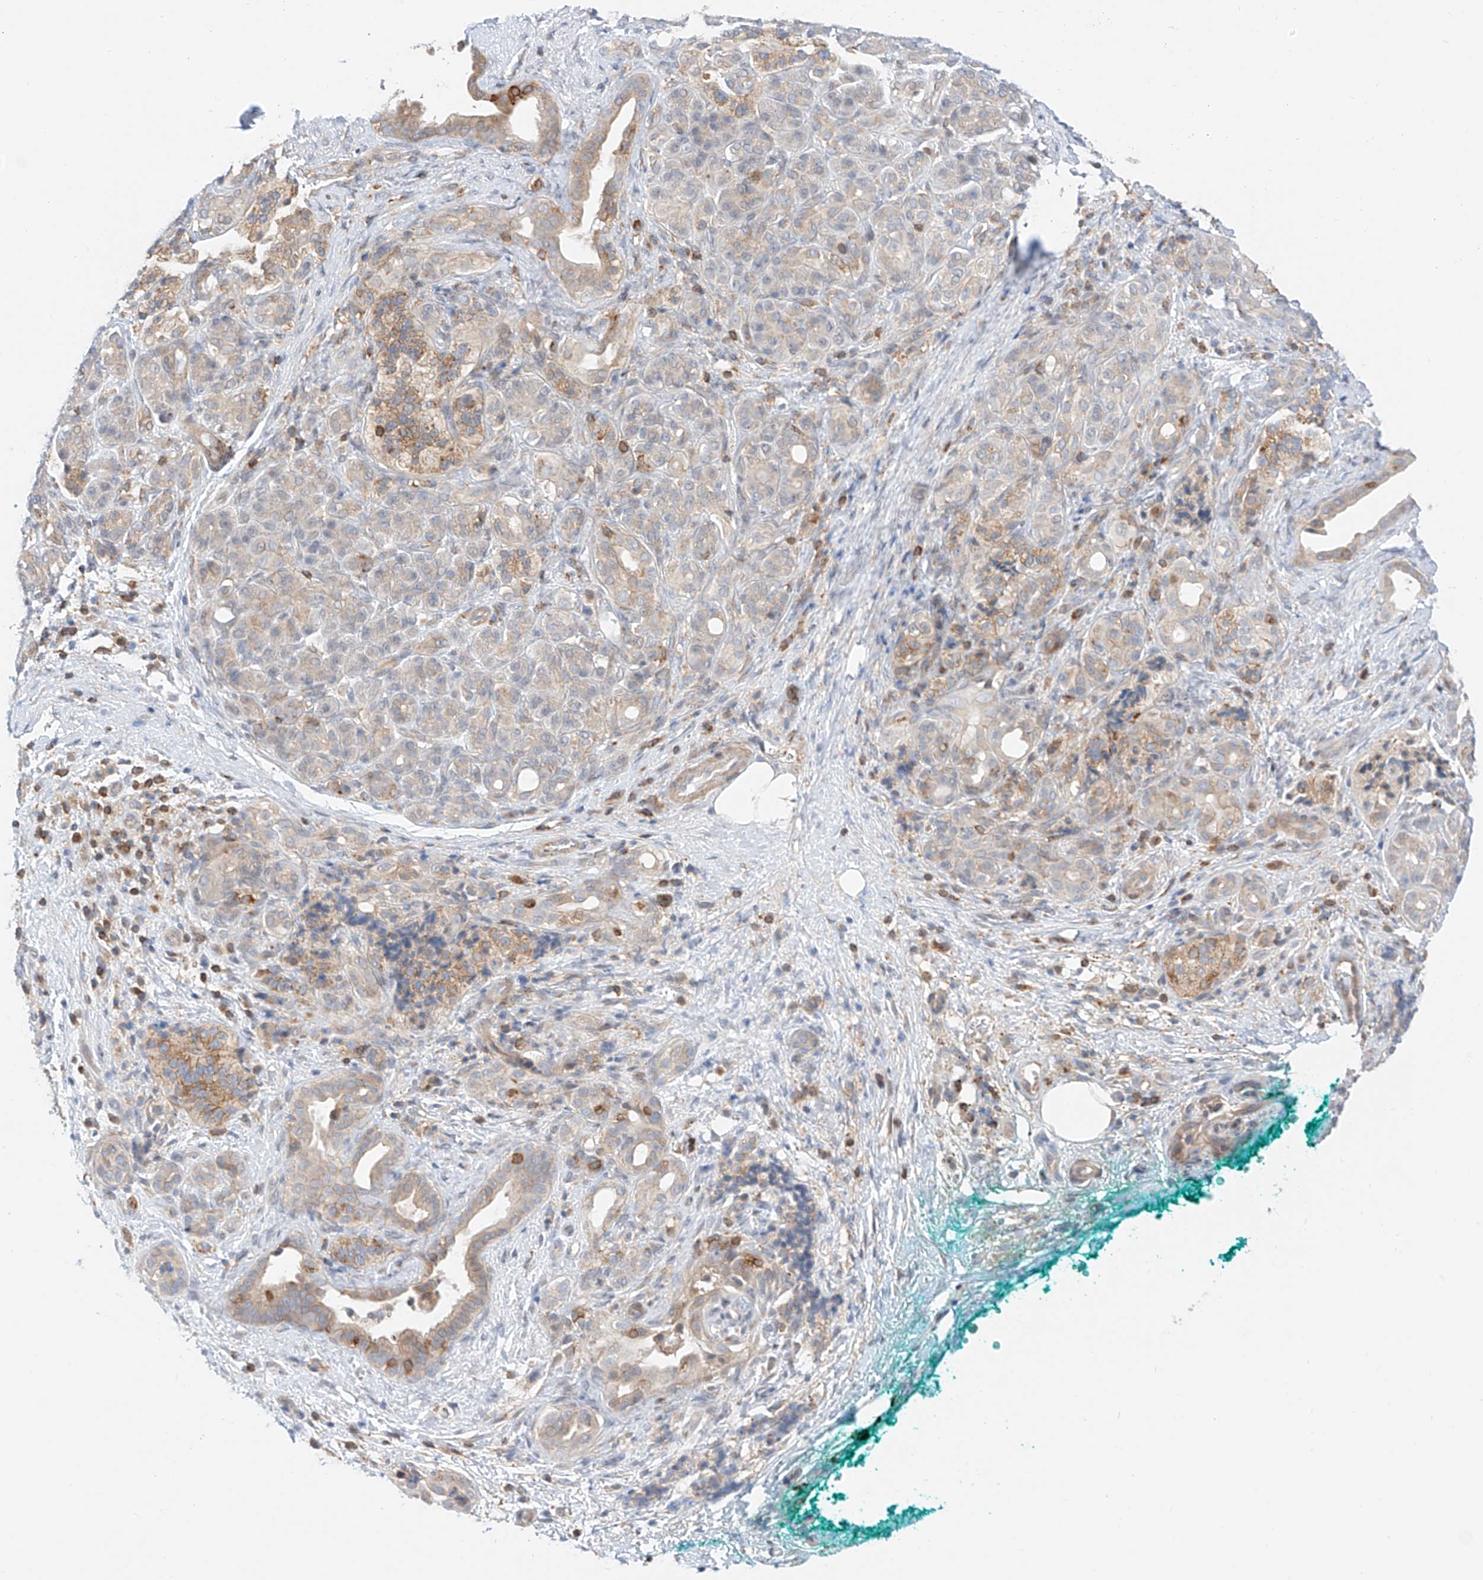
{"staining": {"intensity": "weak", "quantity": "25%-75%", "location": "cytoplasmic/membranous"}, "tissue": "pancreatic cancer", "cell_type": "Tumor cells", "image_type": "cancer", "snomed": [{"axis": "morphology", "description": "Adenocarcinoma, NOS"}, {"axis": "topography", "description": "Pancreas"}], "caption": "Tumor cells display weak cytoplasmic/membranous expression in approximately 25%-75% of cells in pancreatic cancer (adenocarcinoma).", "gene": "MFN2", "patient": {"sex": "male", "age": 78}}